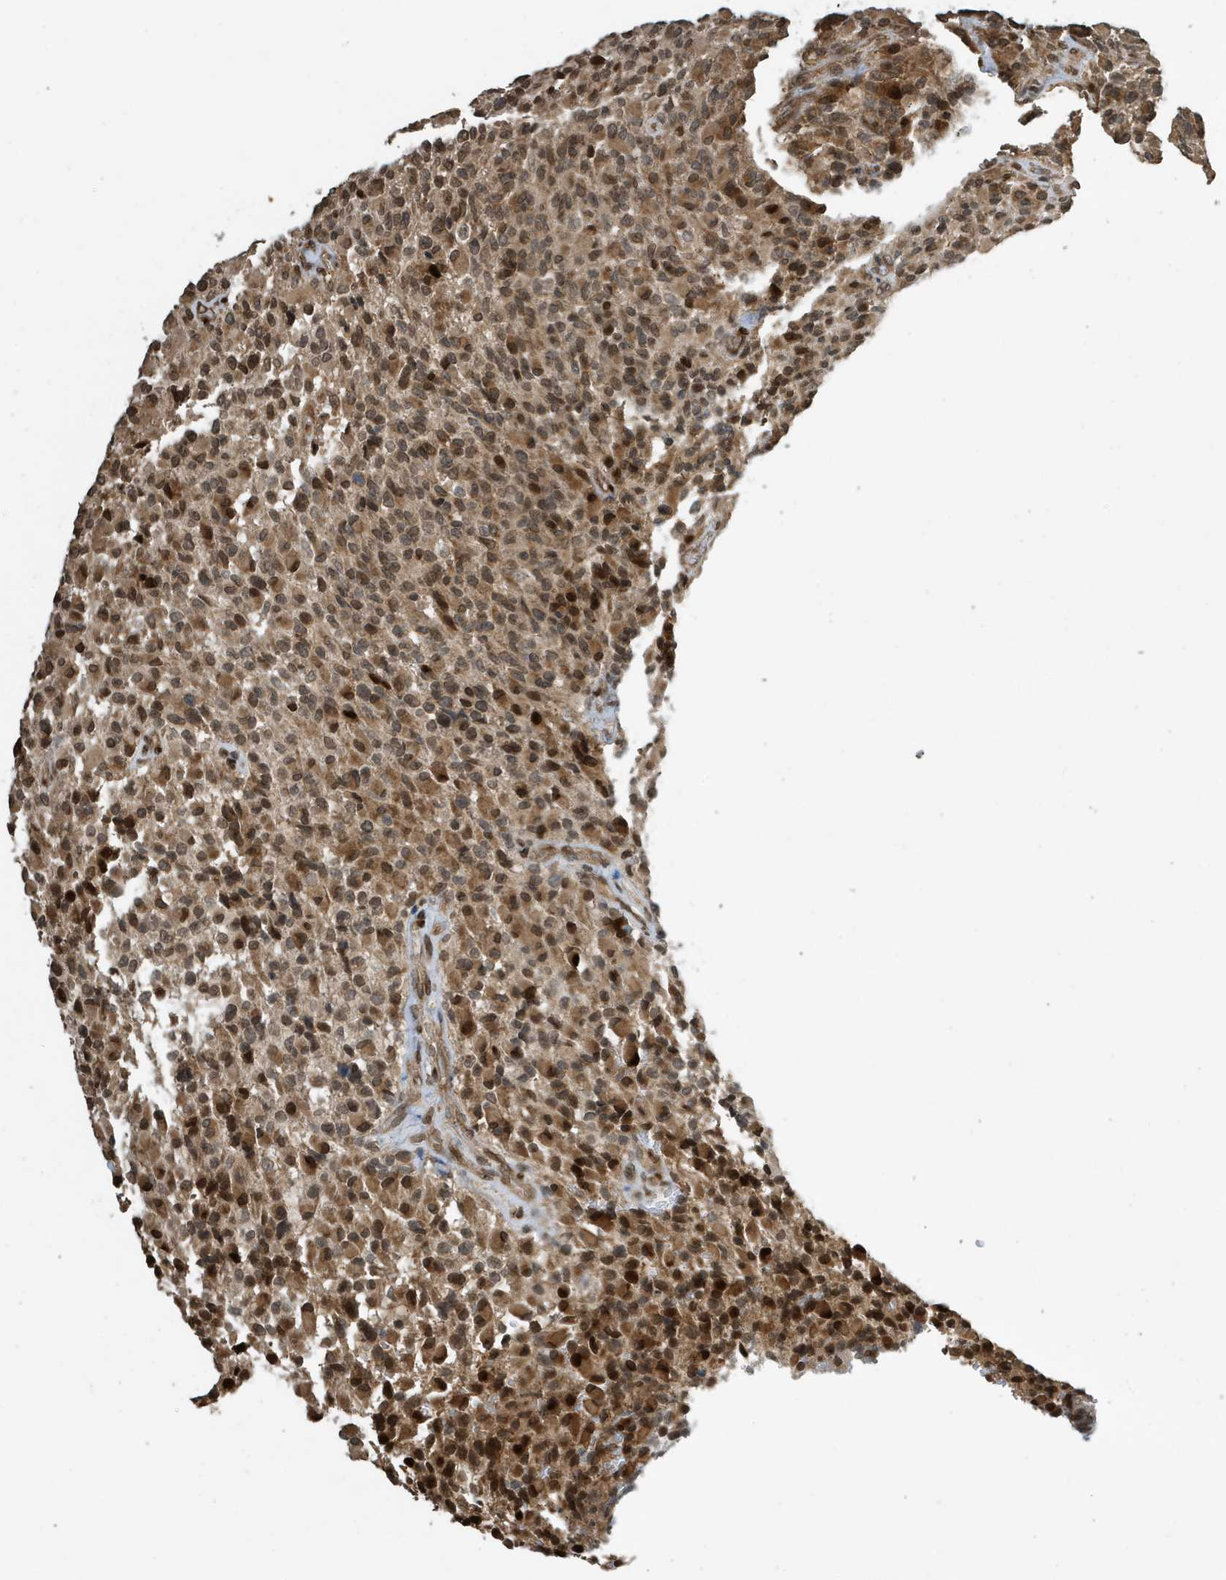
{"staining": {"intensity": "moderate", "quantity": "25%-75%", "location": "cytoplasmic/membranous,nuclear"}, "tissue": "glioma", "cell_type": "Tumor cells", "image_type": "cancer", "snomed": [{"axis": "morphology", "description": "Glioma, malignant, High grade"}, {"axis": "topography", "description": "Brain"}], "caption": "Immunohistochemistry of glioma exhibits medium levels of moderate cytoplasmic/membranous and nuclear staining in approximately 25%-75% of tumor cells. (IHC, brightfield microscopy, high magnification).", "gene": "DUSP18", "patient": {"sex": "male", "age": 71}}